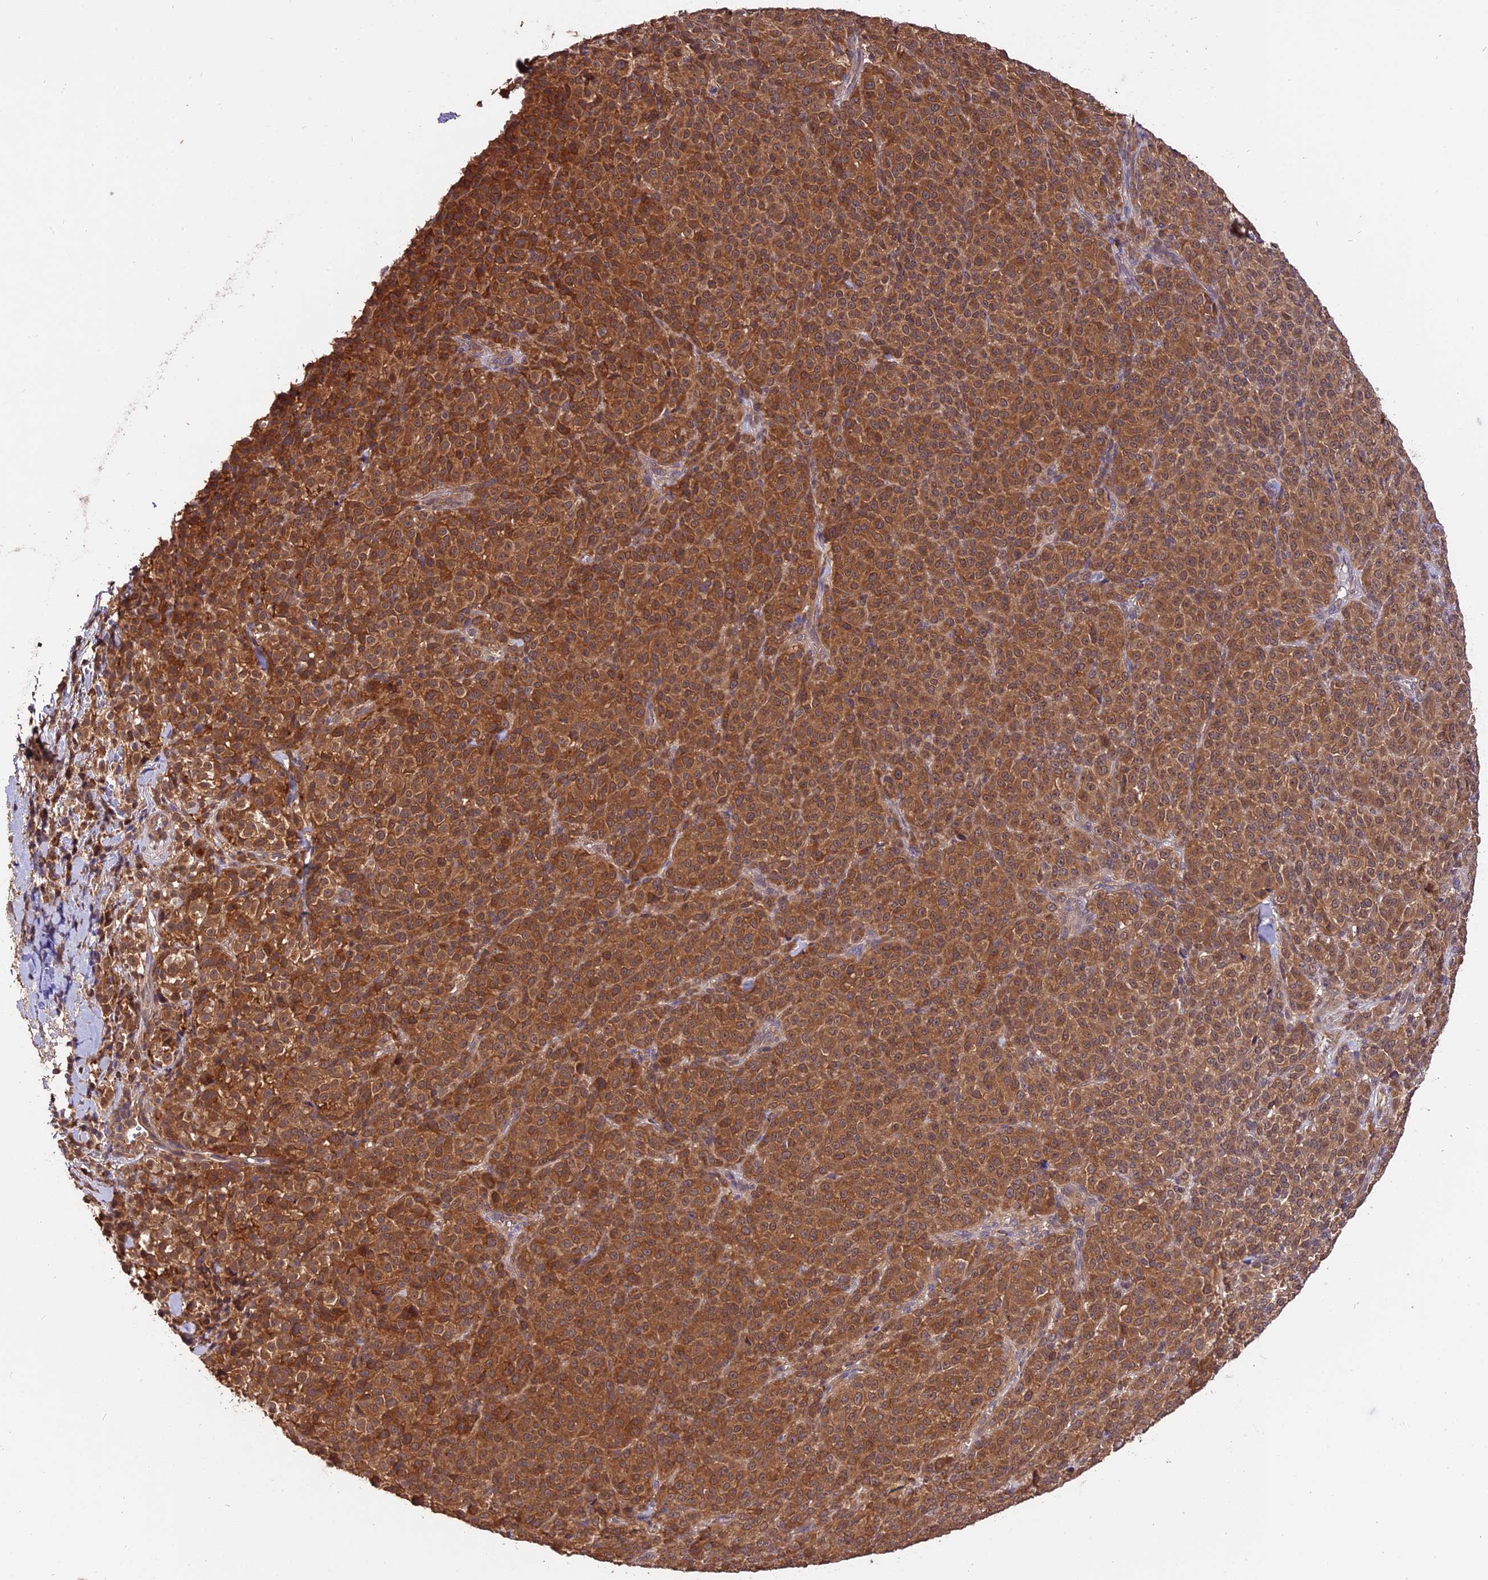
{"staining": {"intensity": "strong", "quantity": ">75%", "location": "cytoplasmic/membranous"}, "tissue": "melanoma", "cell_type": "Tumor cells", "image_type": "cancer", "snomed": [{"axis": "morphology", "description": "Normal tissue, NOS"}, {"axis": "morphology", "description": "Malignant melanoma, NOS"}, {"axis": "topography", "description": "Skin"}], "caption": "Immunohistochemical staining of melanoma exhibits high levels of strong cytoplasmic/membranous protein positivity in about >75% of tumor cells. The protein of interest is shown in brown color, while the nuclei are stained blue.", "gene": "TRMT1", "patient": {"sex": "female", "age": 34}}